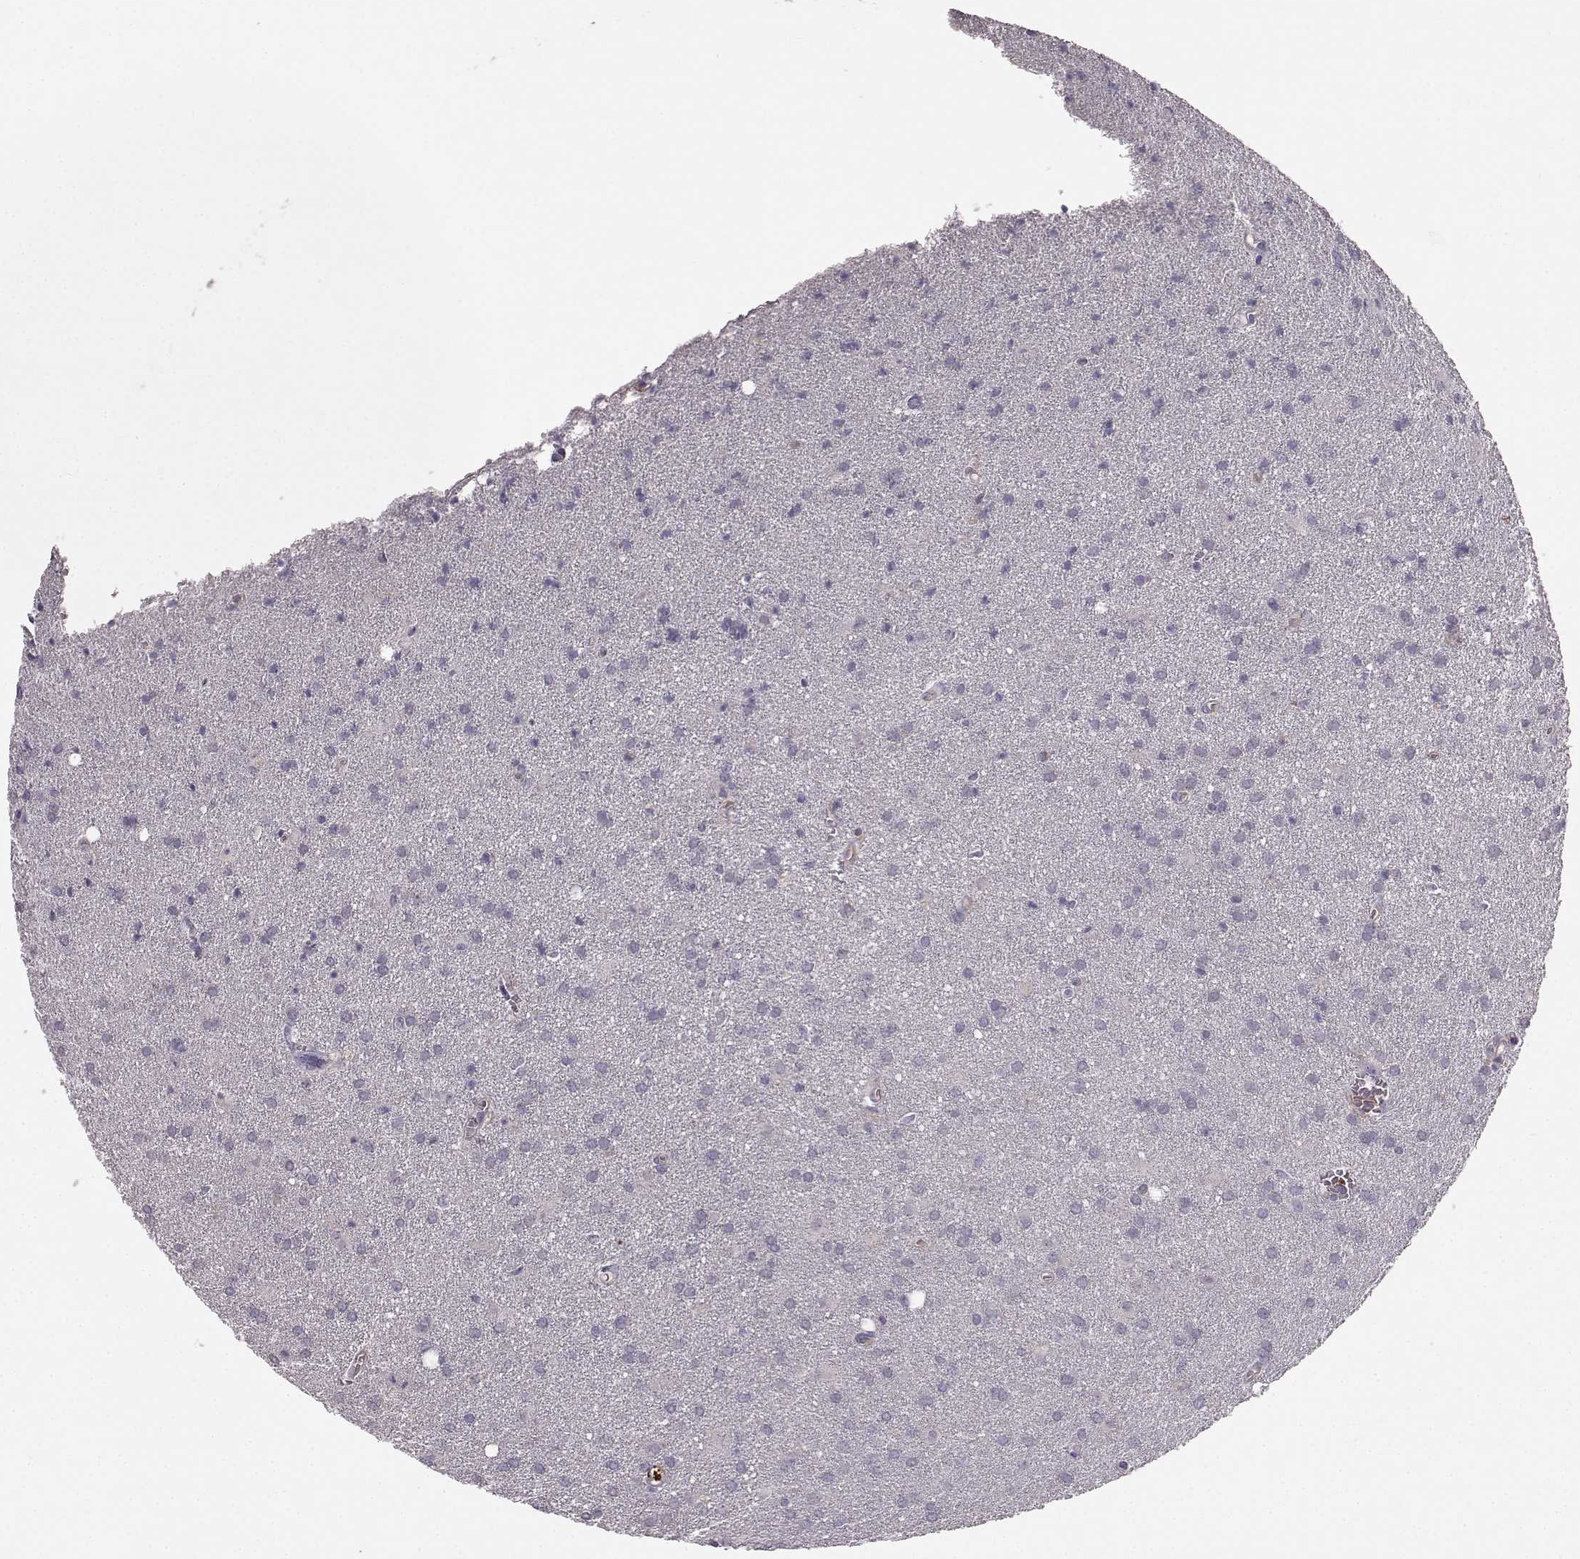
{"staining": {"intensity": "negative", "quantity": "none", "location": "none"}, "tissue": "glioma", "cell_type": "Tumor cells", "image_type": "cancer", "snomed": [{"axis": "morphology", "description": "Glioma, malignant, Low grade"}, {"axis": "topography", "description": "Brain"}], "caption": "DAB (3,3'-diaminobenzidine) immunohistochemical staining of glioma reveals no significant expression in tumor cells.", "gene": "CCNF", "patient": {"sex": "male", "age": 58}}